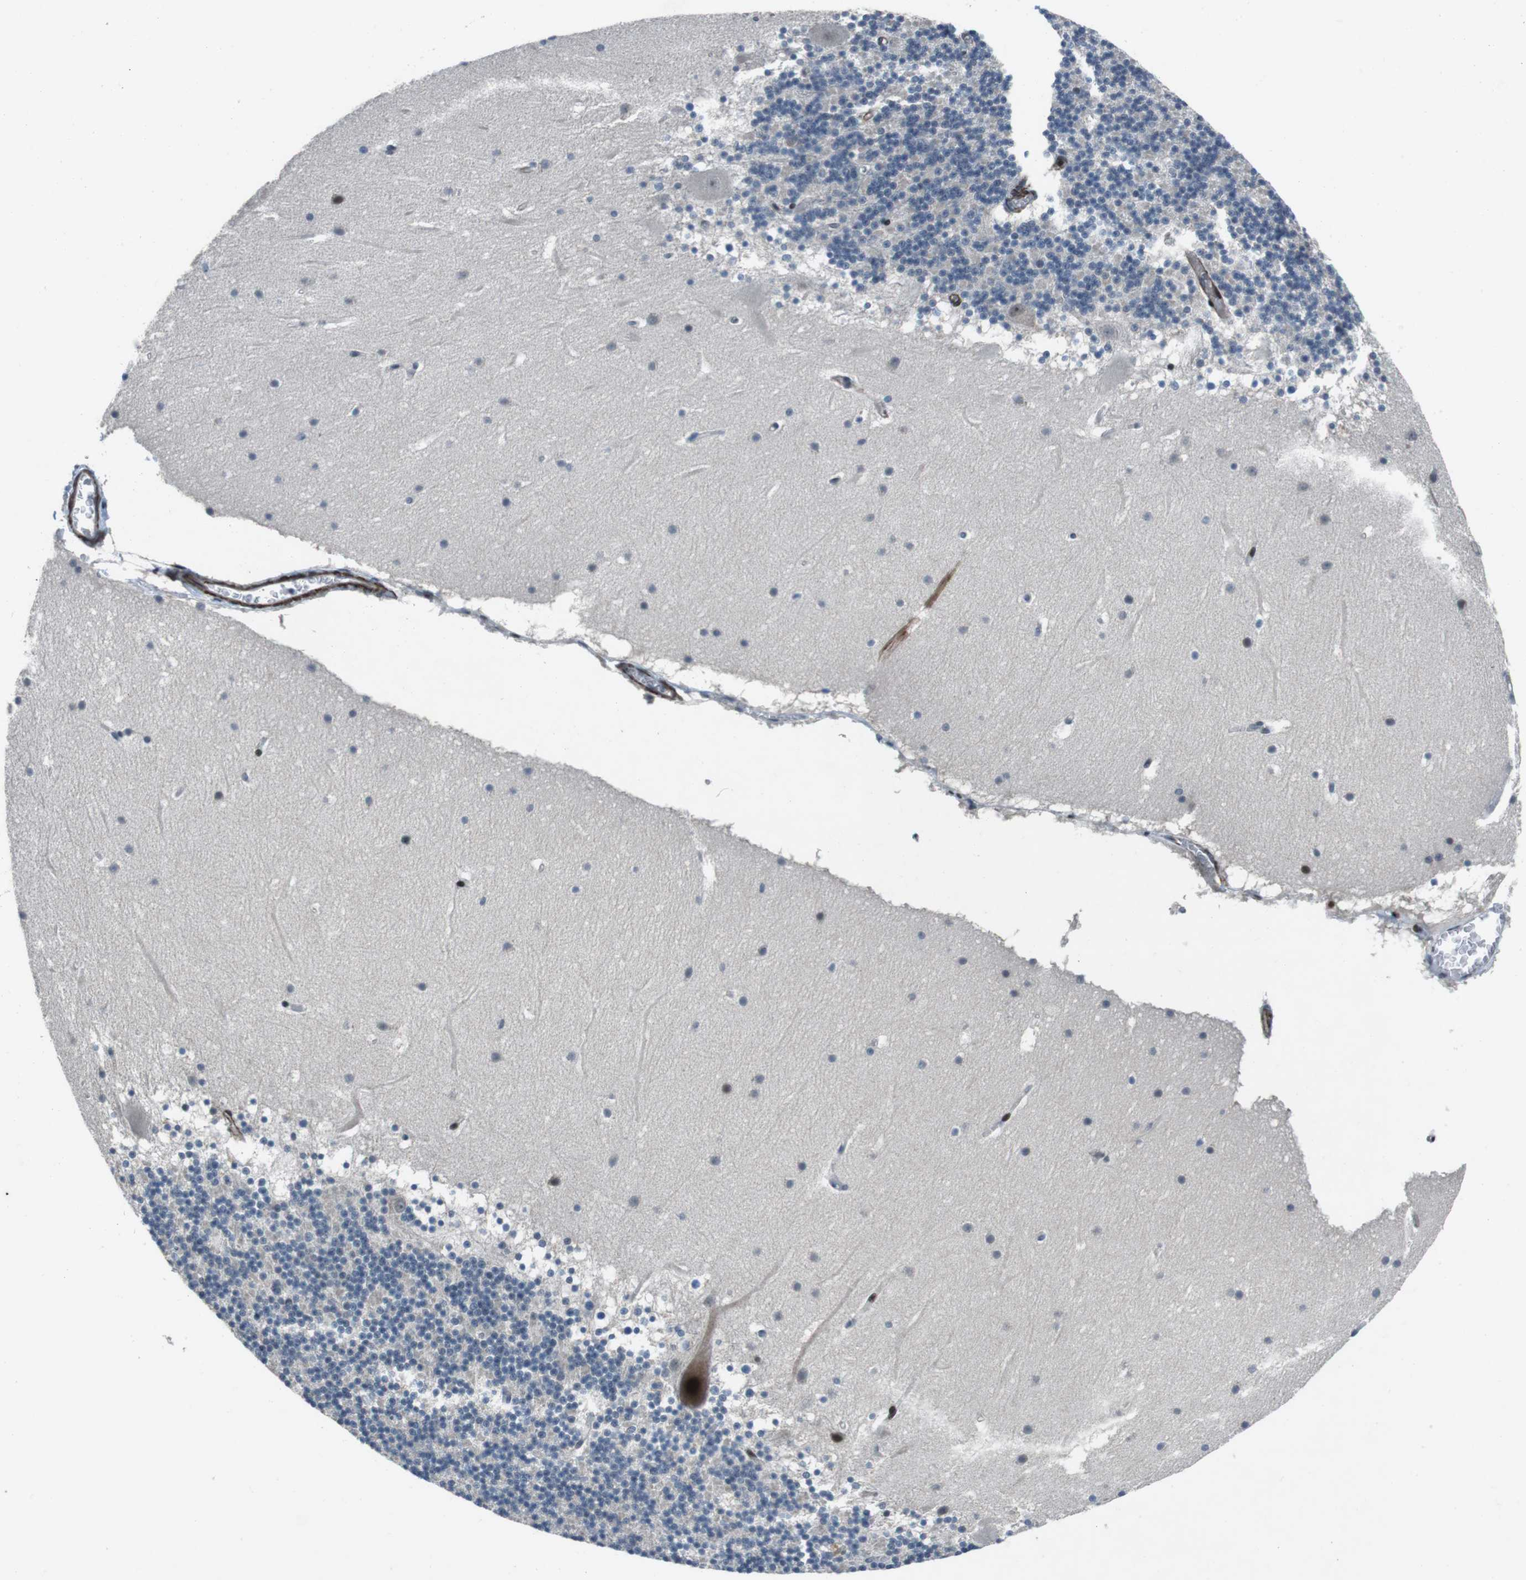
{"staining": {"intensity": "negative", "quantity": "none", "location": "none"}, "tissue": "cerebellum", "cell_type": "Cells in granular layer", "image_type": "normal", "snomed": [{"axis": "morphology", "description": "Normal tissue, NOS"}, {"axis": "topography", "description": "Cerebellum"}], "caption": "Immunohistochemical staining of unremarkable cerebellum demonstrates no significant expression in cells in granular layer. (Stains: DAB (3,3'-diaminobenzidine) IHC with hematoxylin counter stain, Microscopy: brightfield microscopy at high magnification).", "gene": "PBRM1", "patient": {"sex": "female", "age": 19}}